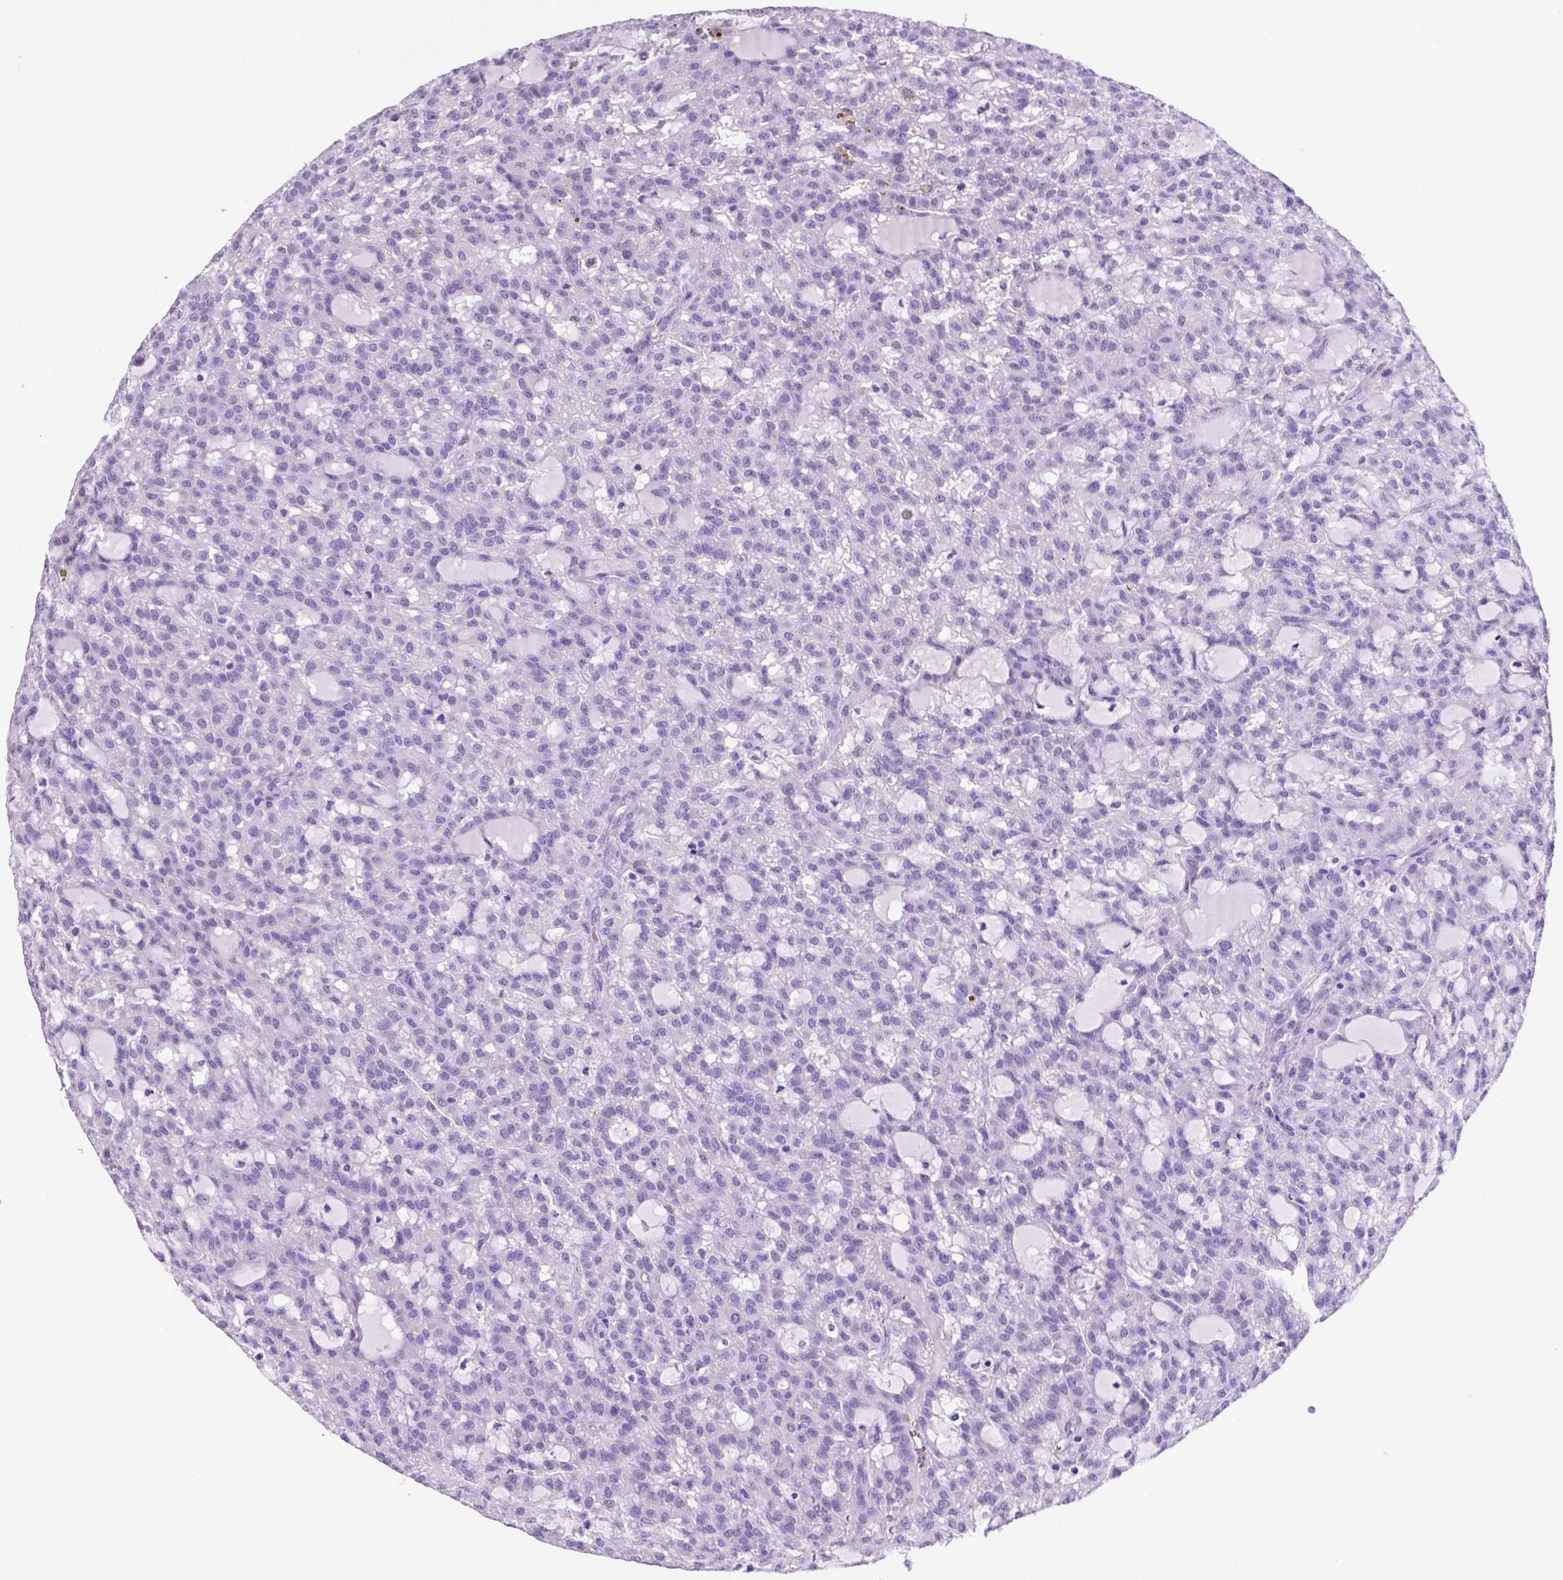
{"staining": {"intensity": "negative", "quantity": "none", "location": "none"}, "tissue": "renal cancer", "cell_type": "Tumor cells", "image_type": "cancer", "snomed": [{"axis": "morphology", "description": "Adenocarcinoma, NOS"}, {"axis": "topography", "description": "Kidney"}], "caption": "High magnification brightfield microscopy of renal cancer (adenocarcinoma) stained with DAB (brown) and counterstained with hematoxylin (blue): tumor cells show no significant positivity. (DAB immunohistochemistry (IHC), high magnification).", "gene": "TMEM210", "patient": {"sex": "male", "age": 63}}